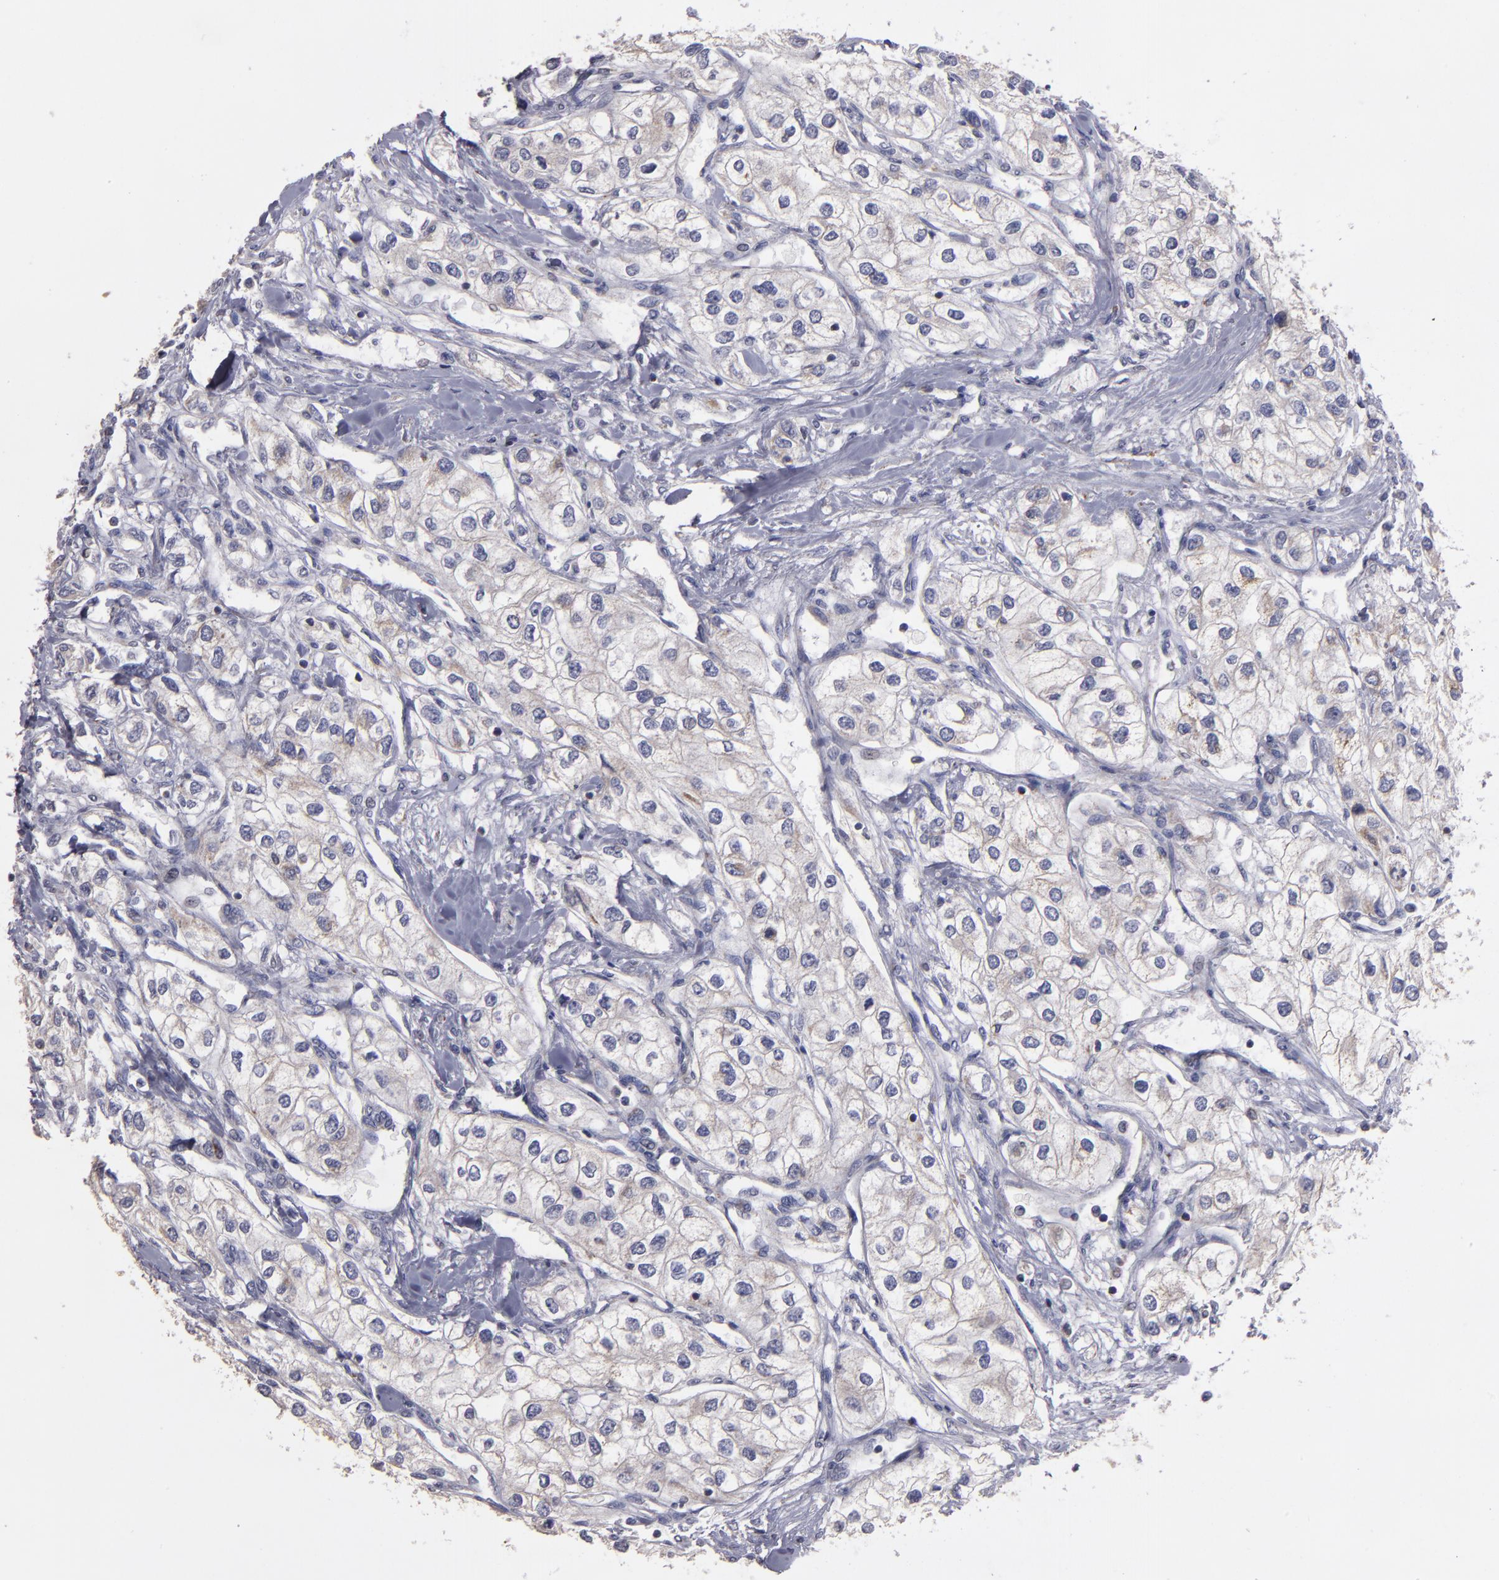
{"staining": {"intensity": "weak", "quantity": "<25%", "location": "cytoplasmic/membranous"}, "tissue": "renal cancer", "cell_type": "Tumor cells", "image_type": "cancer", "snomed": [{"axis": "morphology", "description": "Adenocarcinoma, NOS"}, {"axis": "topography", "description": "Kidney"}], "caption": "Tumor cells are negative for brown protein staining in renal cancer (adenocarcinoma).", "gene": "CLTA", "patient": {"sex": "male", "age": 57}}